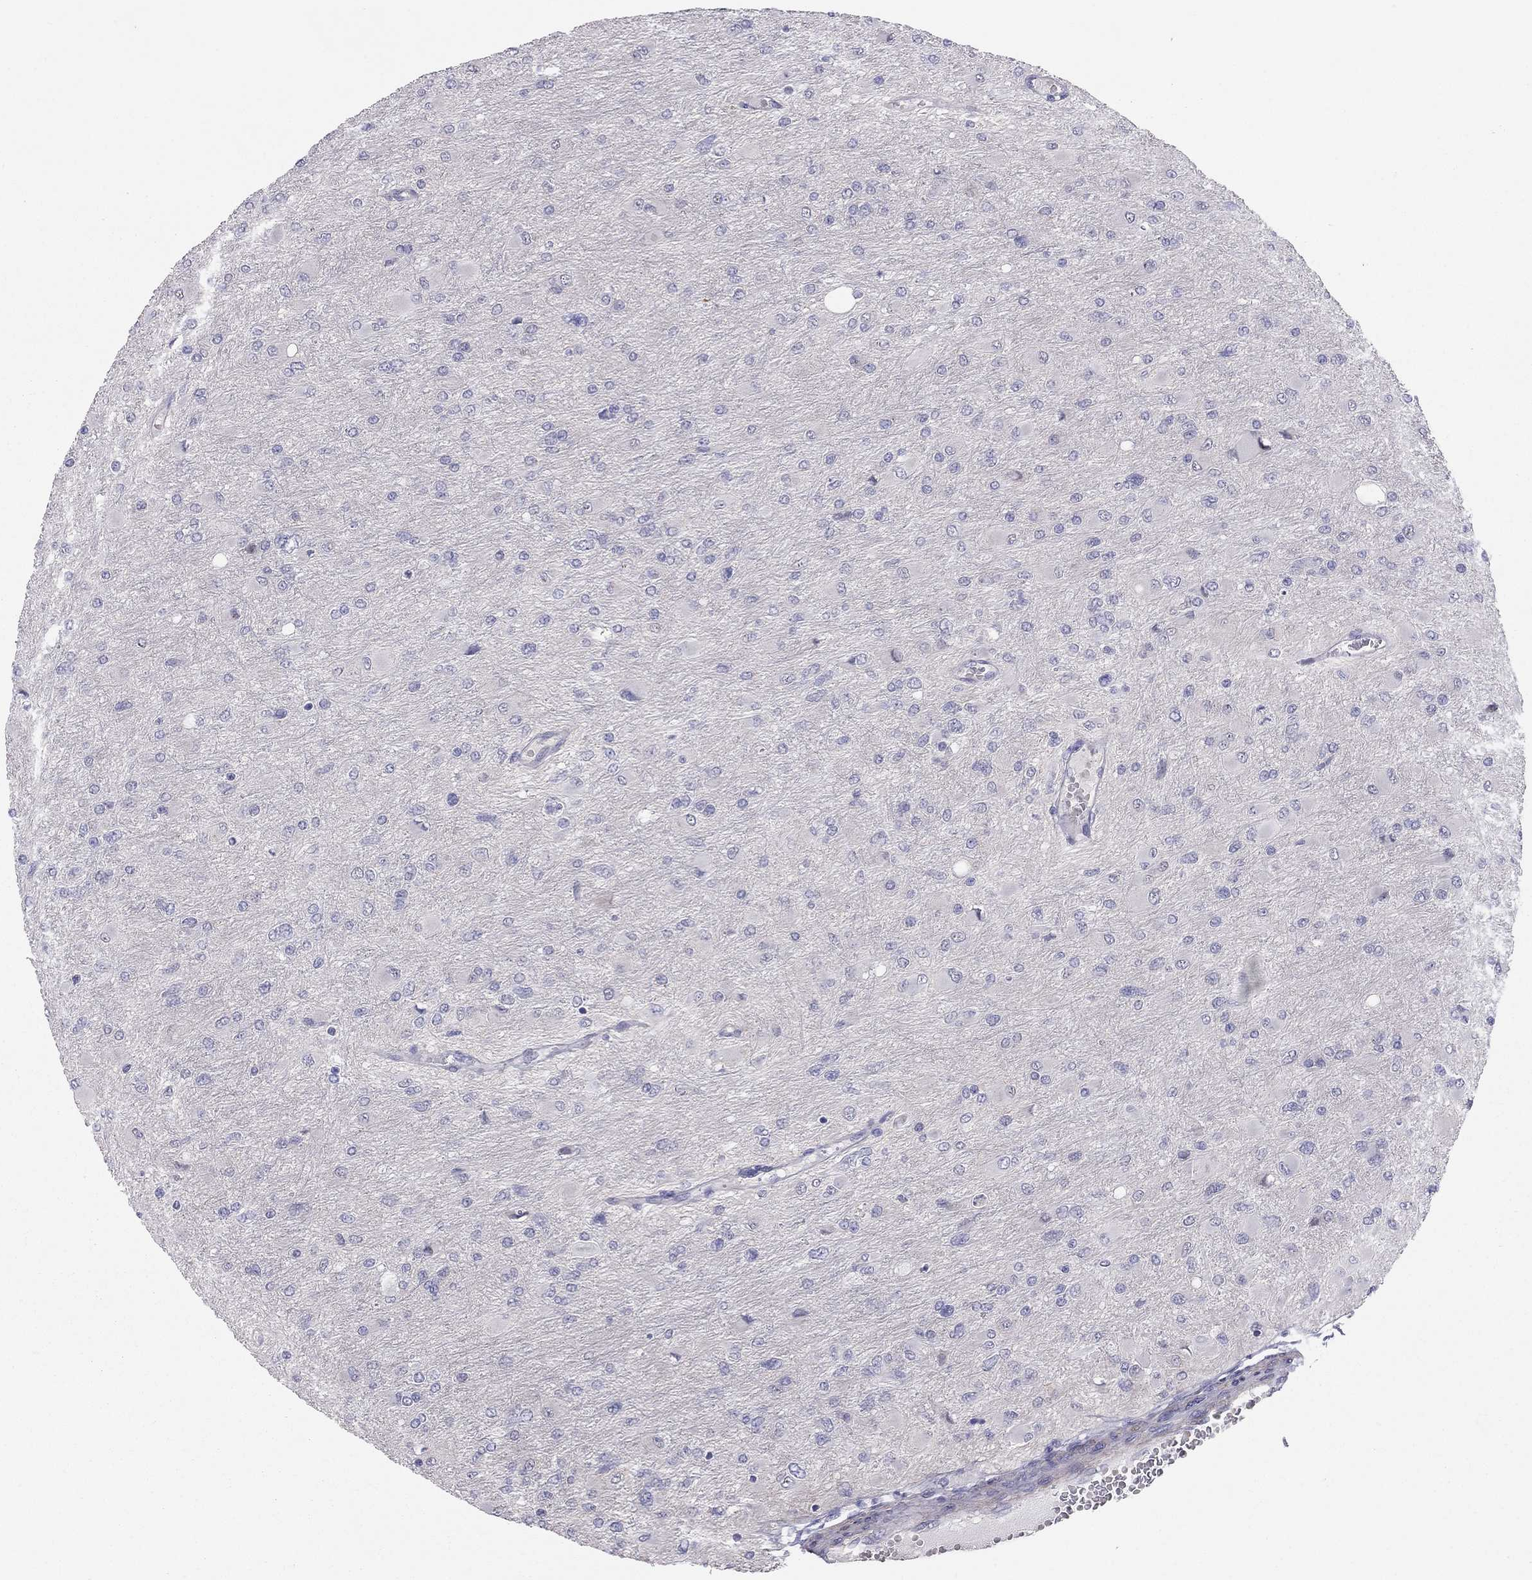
{"staining": {"intensity": "negative", "quantity": "none", "location": "none"}, "tissue": "glioma", "cell_type": "Tumor cells", "image_type": "cancer", "snomed": [{"axis": "morphology", "description": "Glioma, malignant, High grade"}, {"axis": "topography", "description": "Cerebral cortex"}], "caption": "This is an immunohistochemistry micrograph of human glioma. There is no positivity in tumor cells.", "gene": "SYTL2", "patient": {"sex": "female", "age": 36}}